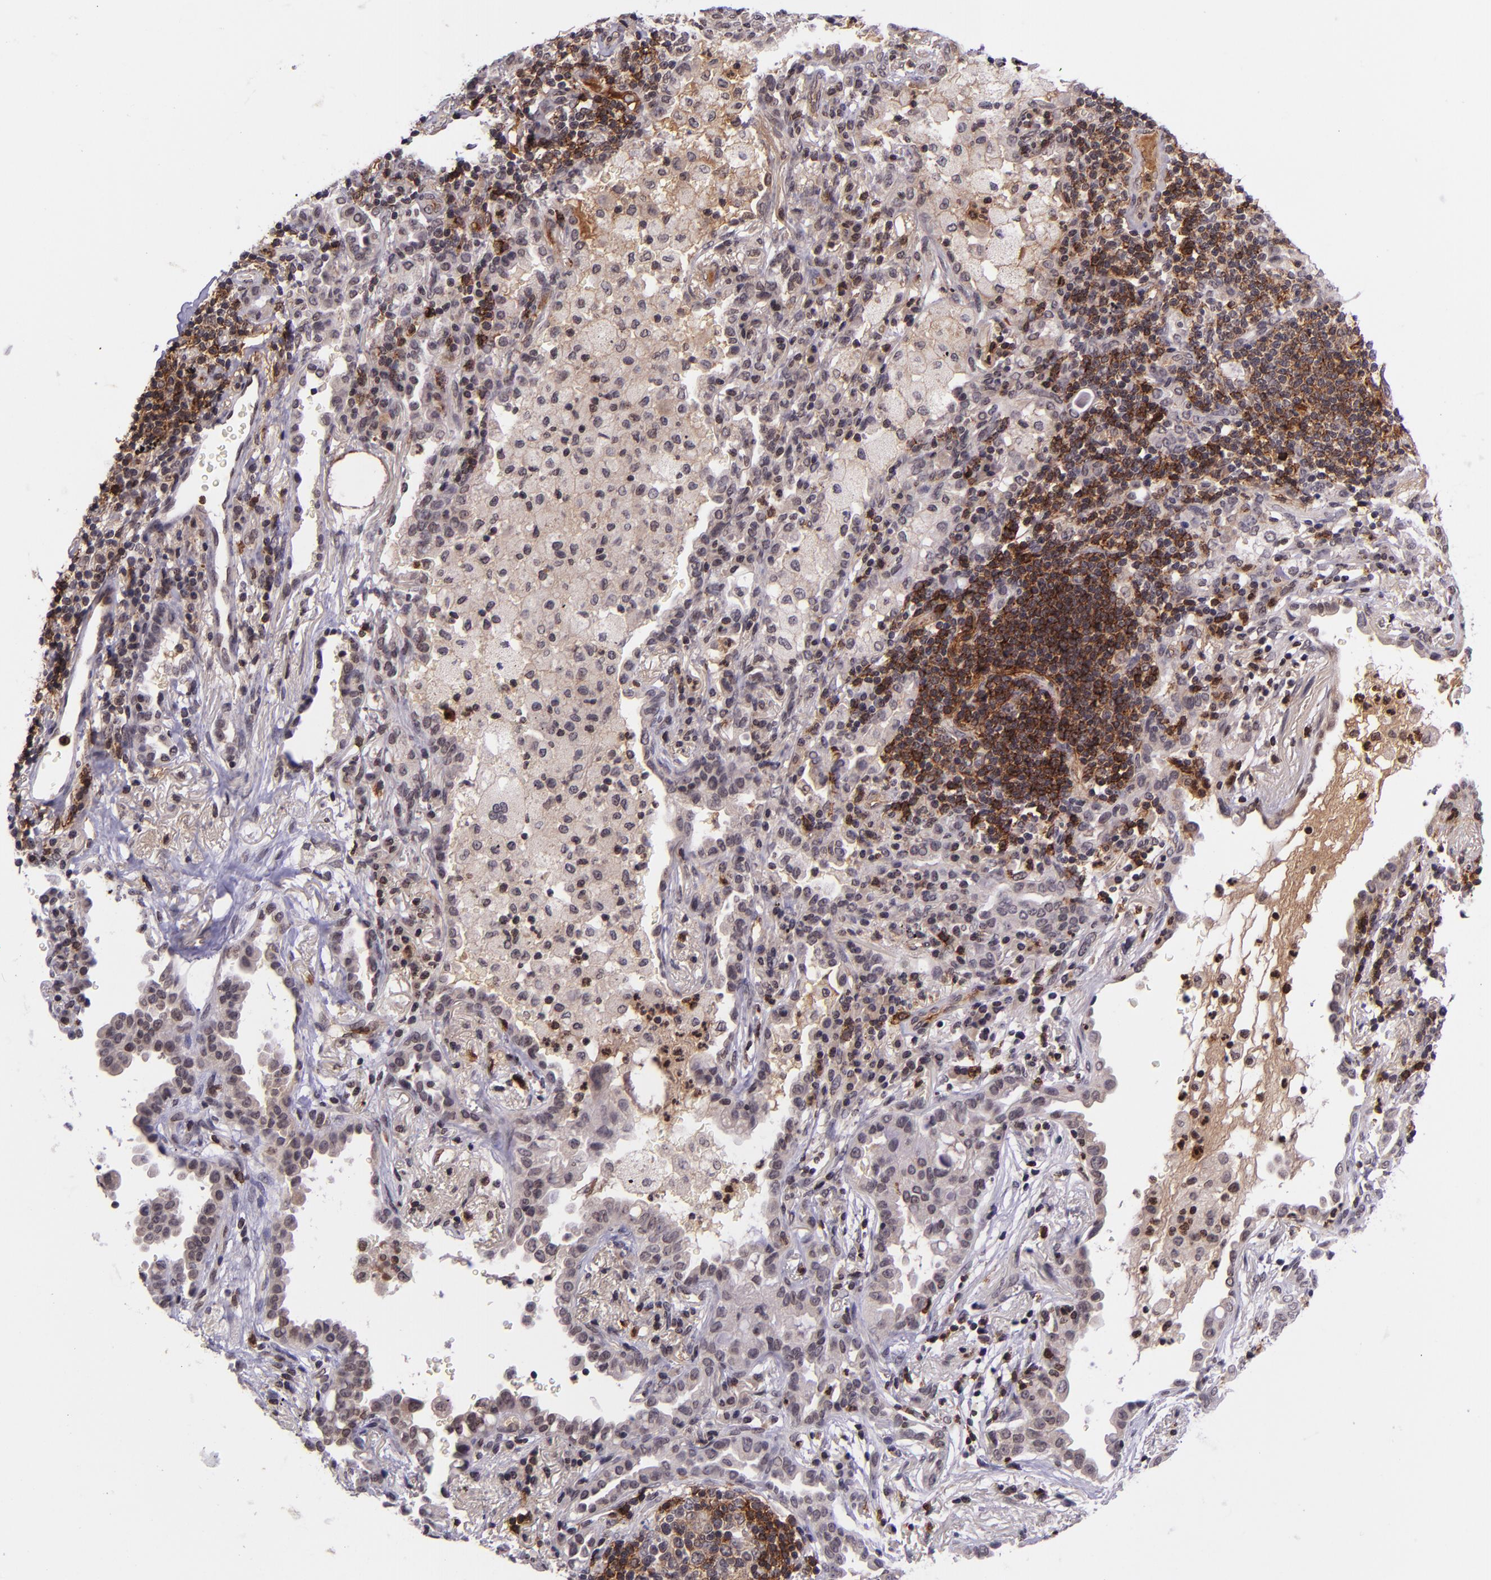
{"staining": {"intensity": "weak", "quantity": "25%-75%", "location": "cytoplasmic/membranous"}, "tissue": "lung cancer", "cell_type": "Tumor cells", "image_type": "cancer", "snomed": [{"axis": "morphology", "description": "Adenocarcinoma, NOS"}, {"axis": "topography", "description": "Lung"}], "caption": "Weak cytoplasmic/membranous staining for a protein is present in approximately 25%-75% of tumor cells of lung cancer using immunohistochemistry.", "gene": "SELL", "patient": {"sex": "female", "age": 50}}